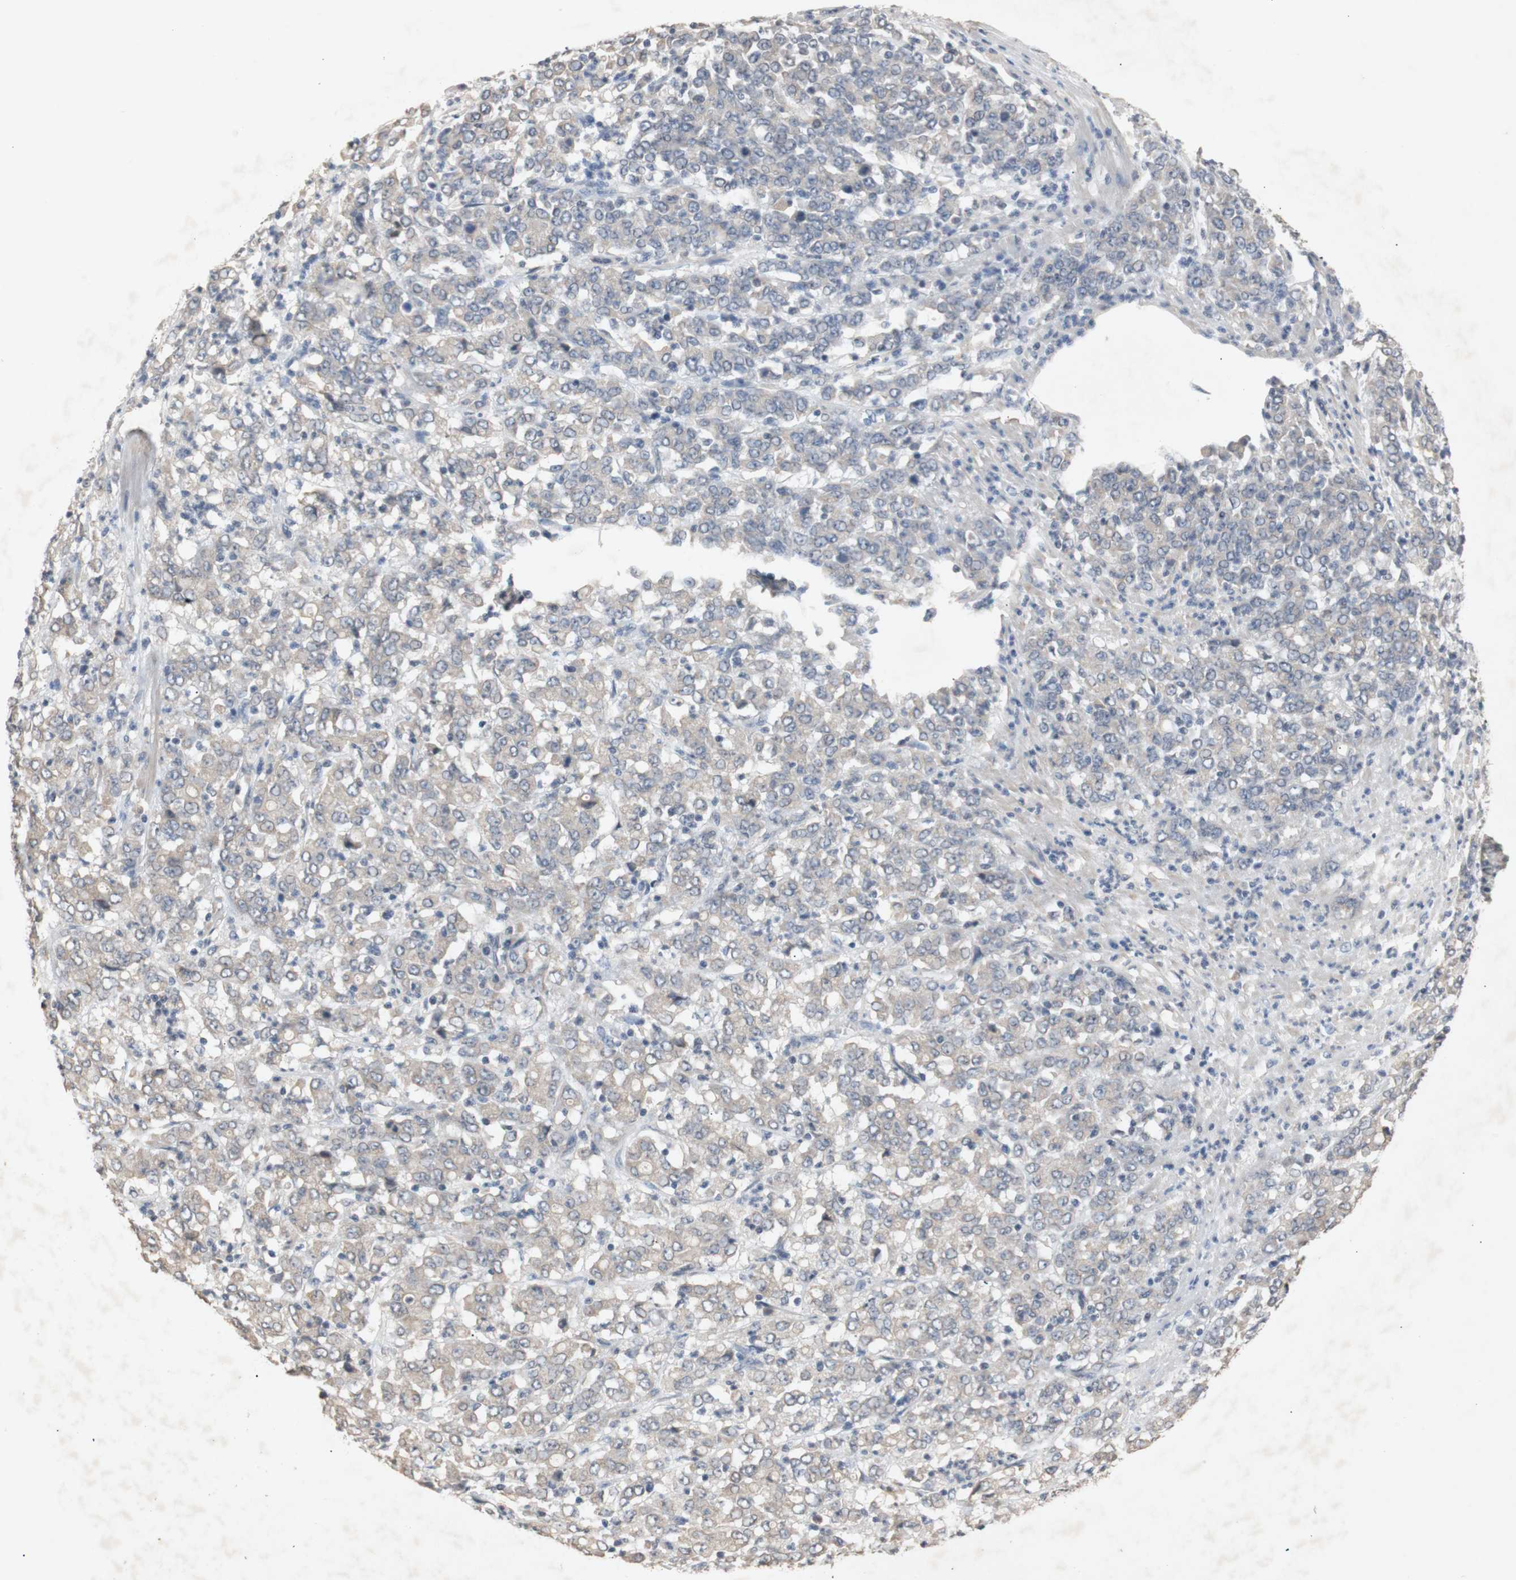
{"staining": {"intensity": "weak", "quantity": "25%-75%", "location": "cytoplasmic/membranous"}, "tissue": "stomach cancer", "cell_type": "Tumor cells", "image_type": "cancer", "snomed": [{"axis": "morphology", "description": "Adenocarcinoma, NOS"}, {"axis": "topography", "description": "Stomach, lower"}], "caption": "DAB (3,3'-diaminobenzidine) immunohistochemical staining of human stomach cancer (adenocarcinoma) reveals weak cytoplasmic/membranous protein positivity in approximately 25%-75% of tumor cells.", "gene": "FOSB", "patient": {"sex": "female", "age": 71}}